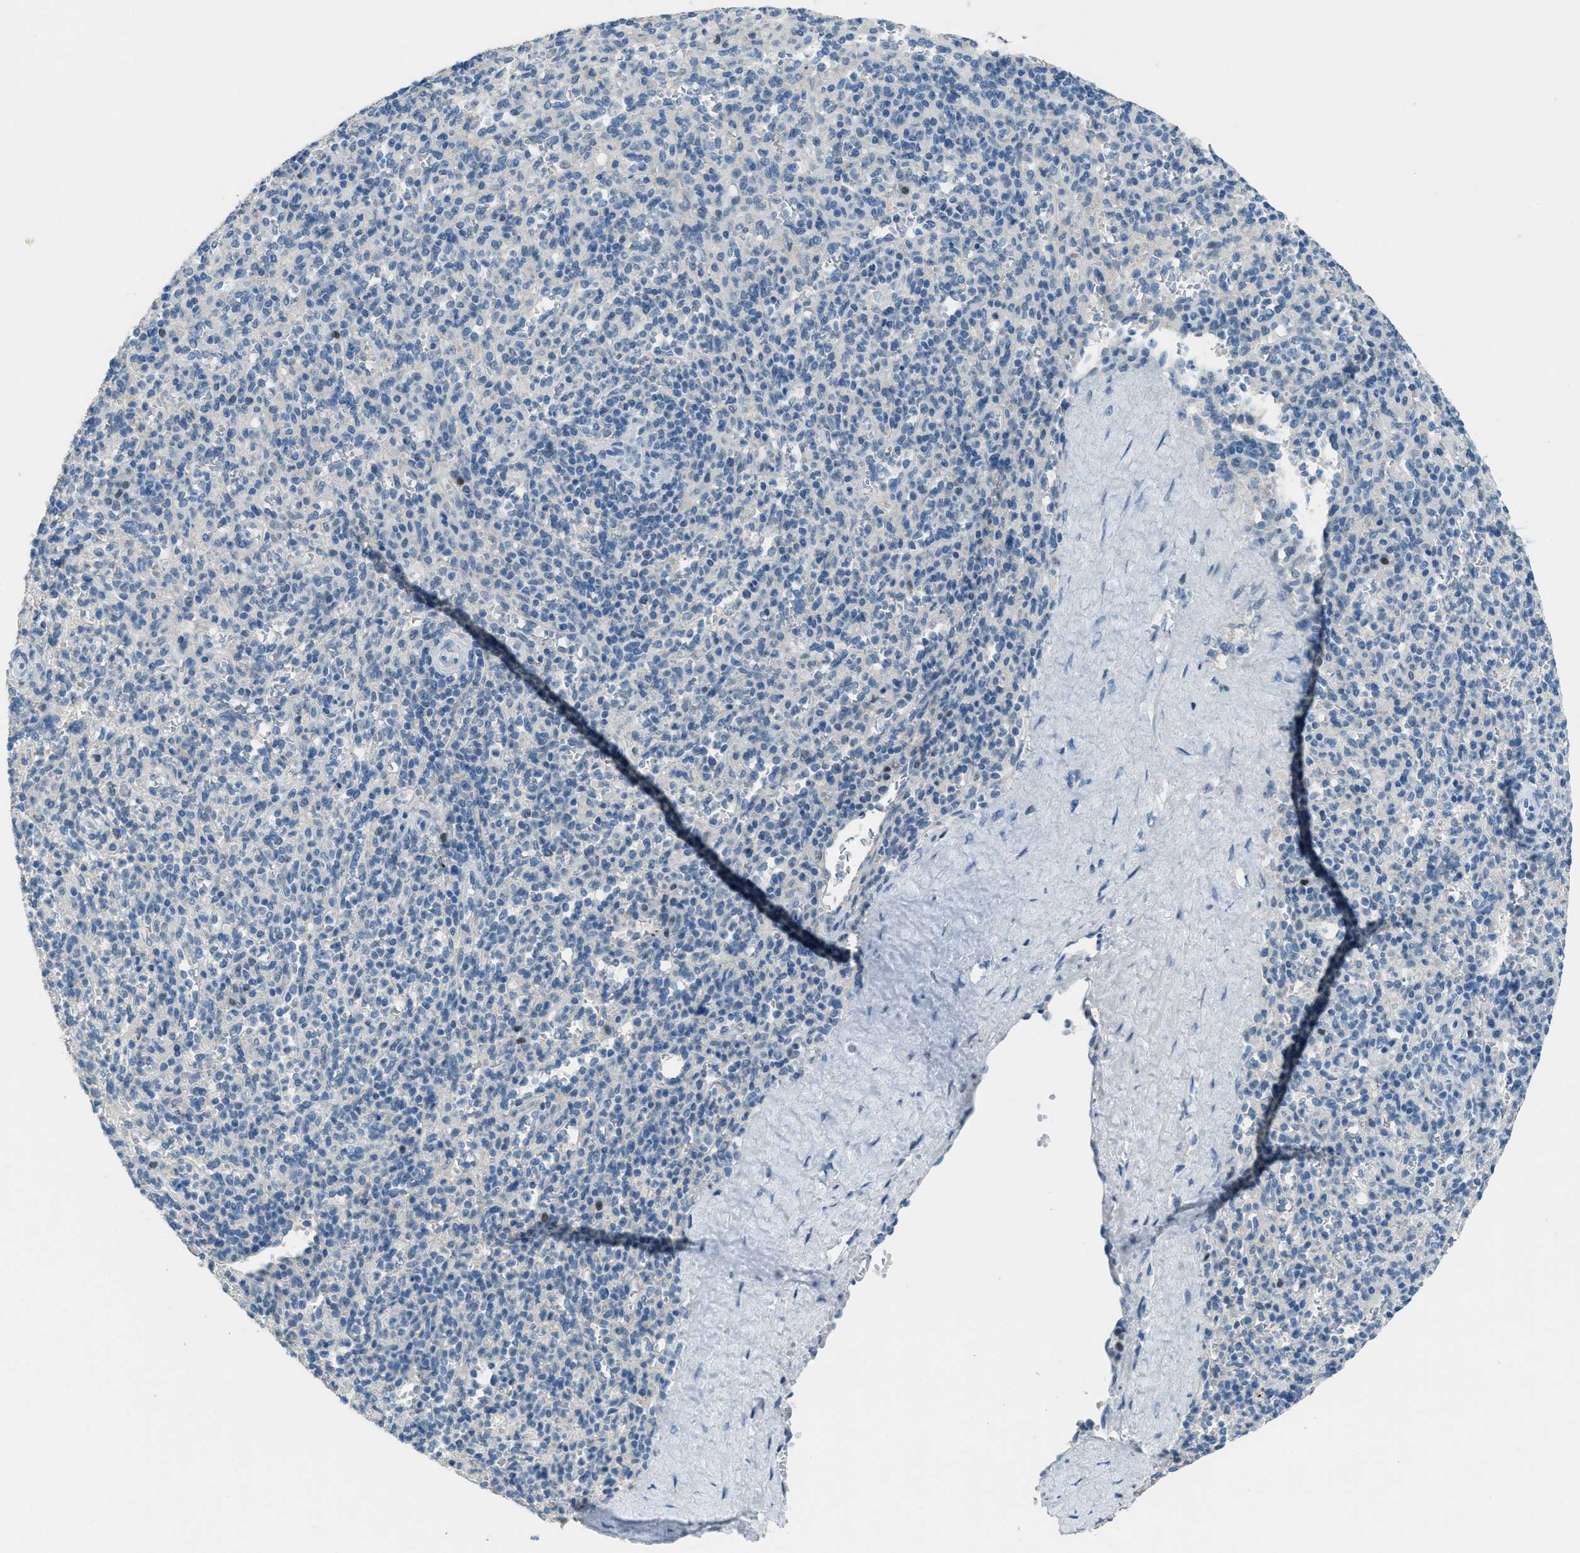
{"staining": {"intensity": "weak", "quantity": "<25%", "location": "nuclear"}, "tissue": "spleen", "cell_type": "Cells in red pulp", "image_type": "normal", "snomed": [{"axis": "morphology", "description": "Normal tissue, NOS"}, {"axis": "topography", "description": "Spleen"}], "caption": "Spleen stained for a protein using IHC demonstrates no staining cells in red pulp.", "gene": "TTC13", "patient": {"sex": "male", "age": 36}}